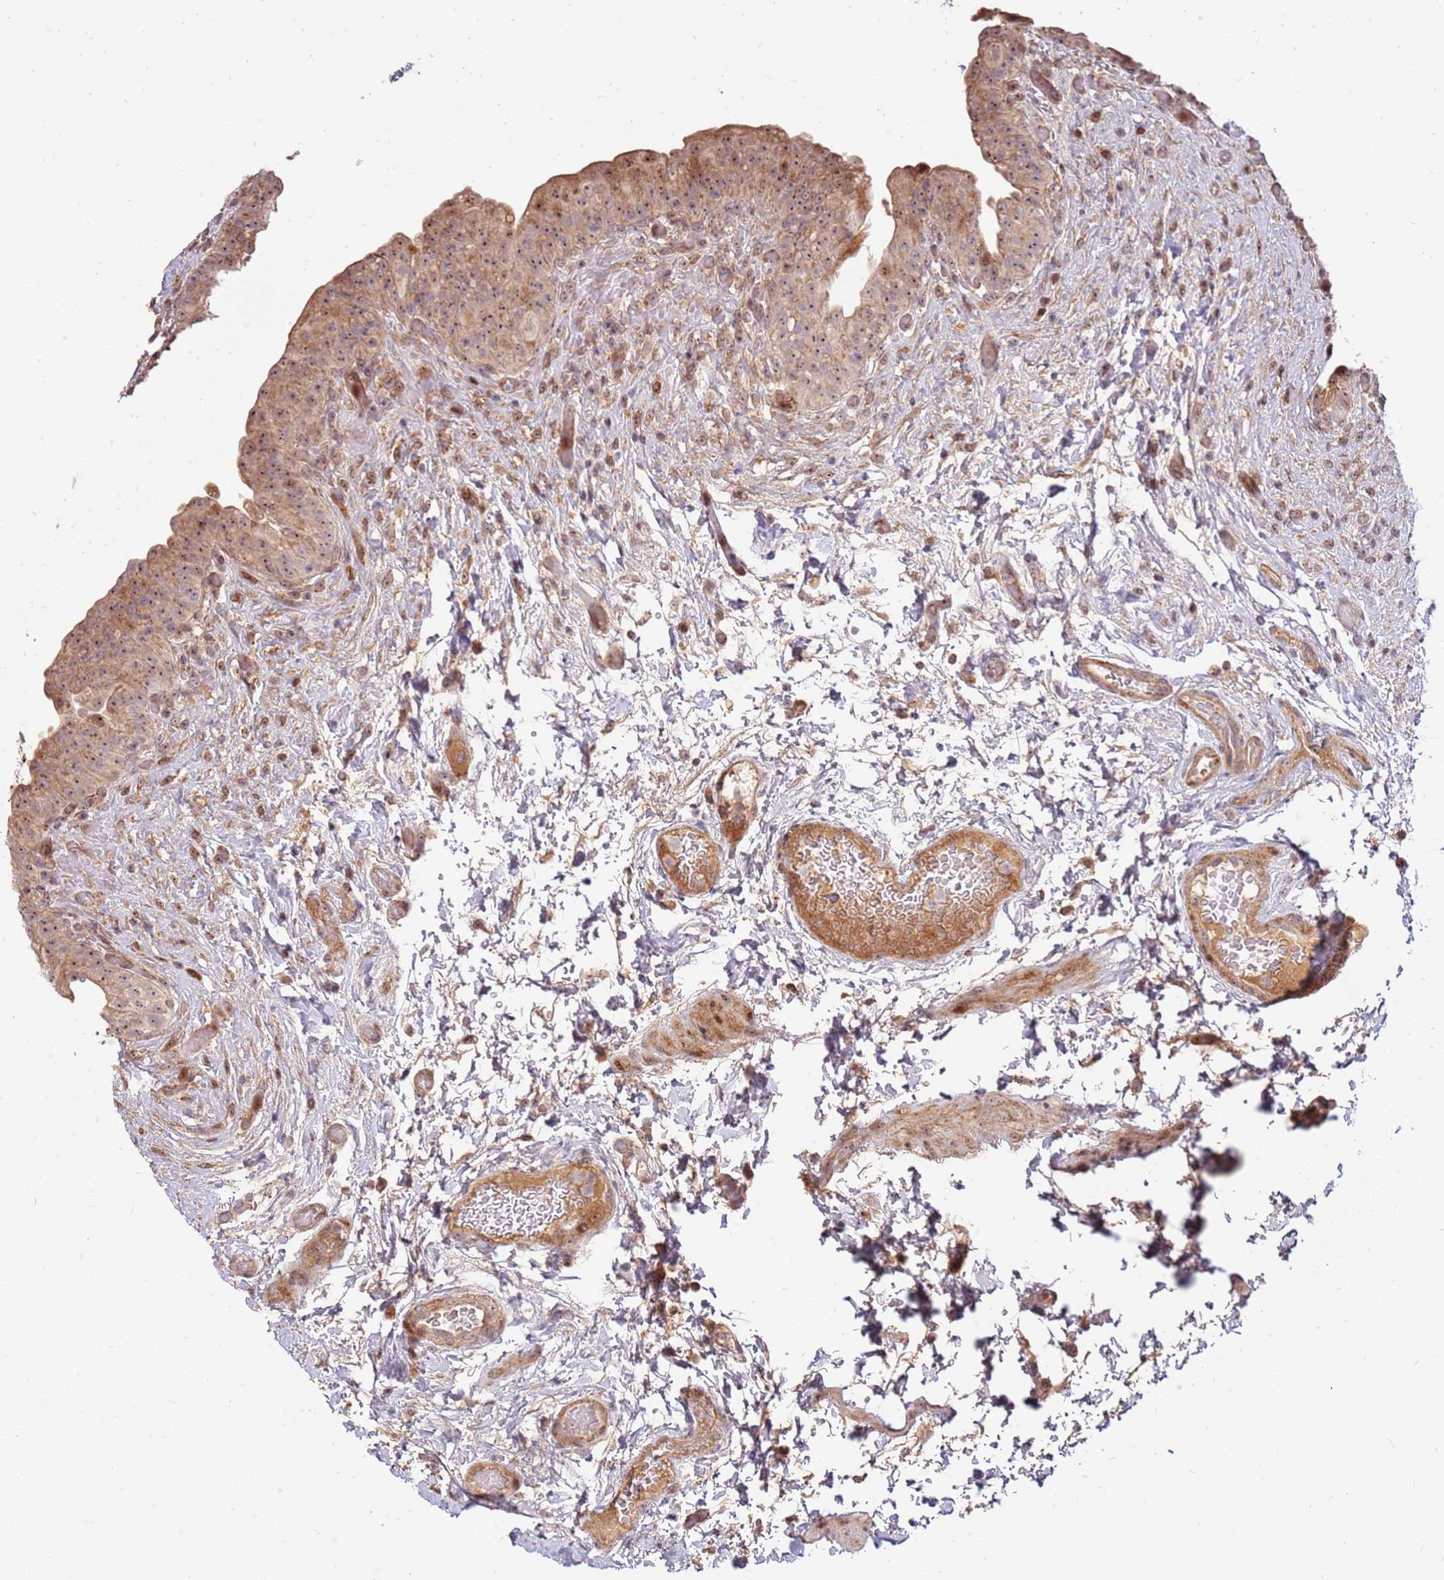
{"staining": {"intensity": "moderate", "quantity": ">75%", "location": "cytoplasmic/membranous,nuclear"}, "tissue": "urinary bladder", "cell_type": "Urothelial cells", "image_type": "normal", "snomed": [{"axis": "morphology", "description": "Normal tissue, NOS"}, {"axis": "topography", "description": "Urinary bladder"}], "caption": "Brown immunohistochemical staining in unremarkable human urinary bladder demonstrates moderate cytoplasmic/membranous,nuclear expression in approximately >75% of urothelial cells. The protein of interest is shown in brown color, while the nuclei are stained blue.", "gene": "KIF25", "patient": {"sex": "male", "age": 69}}